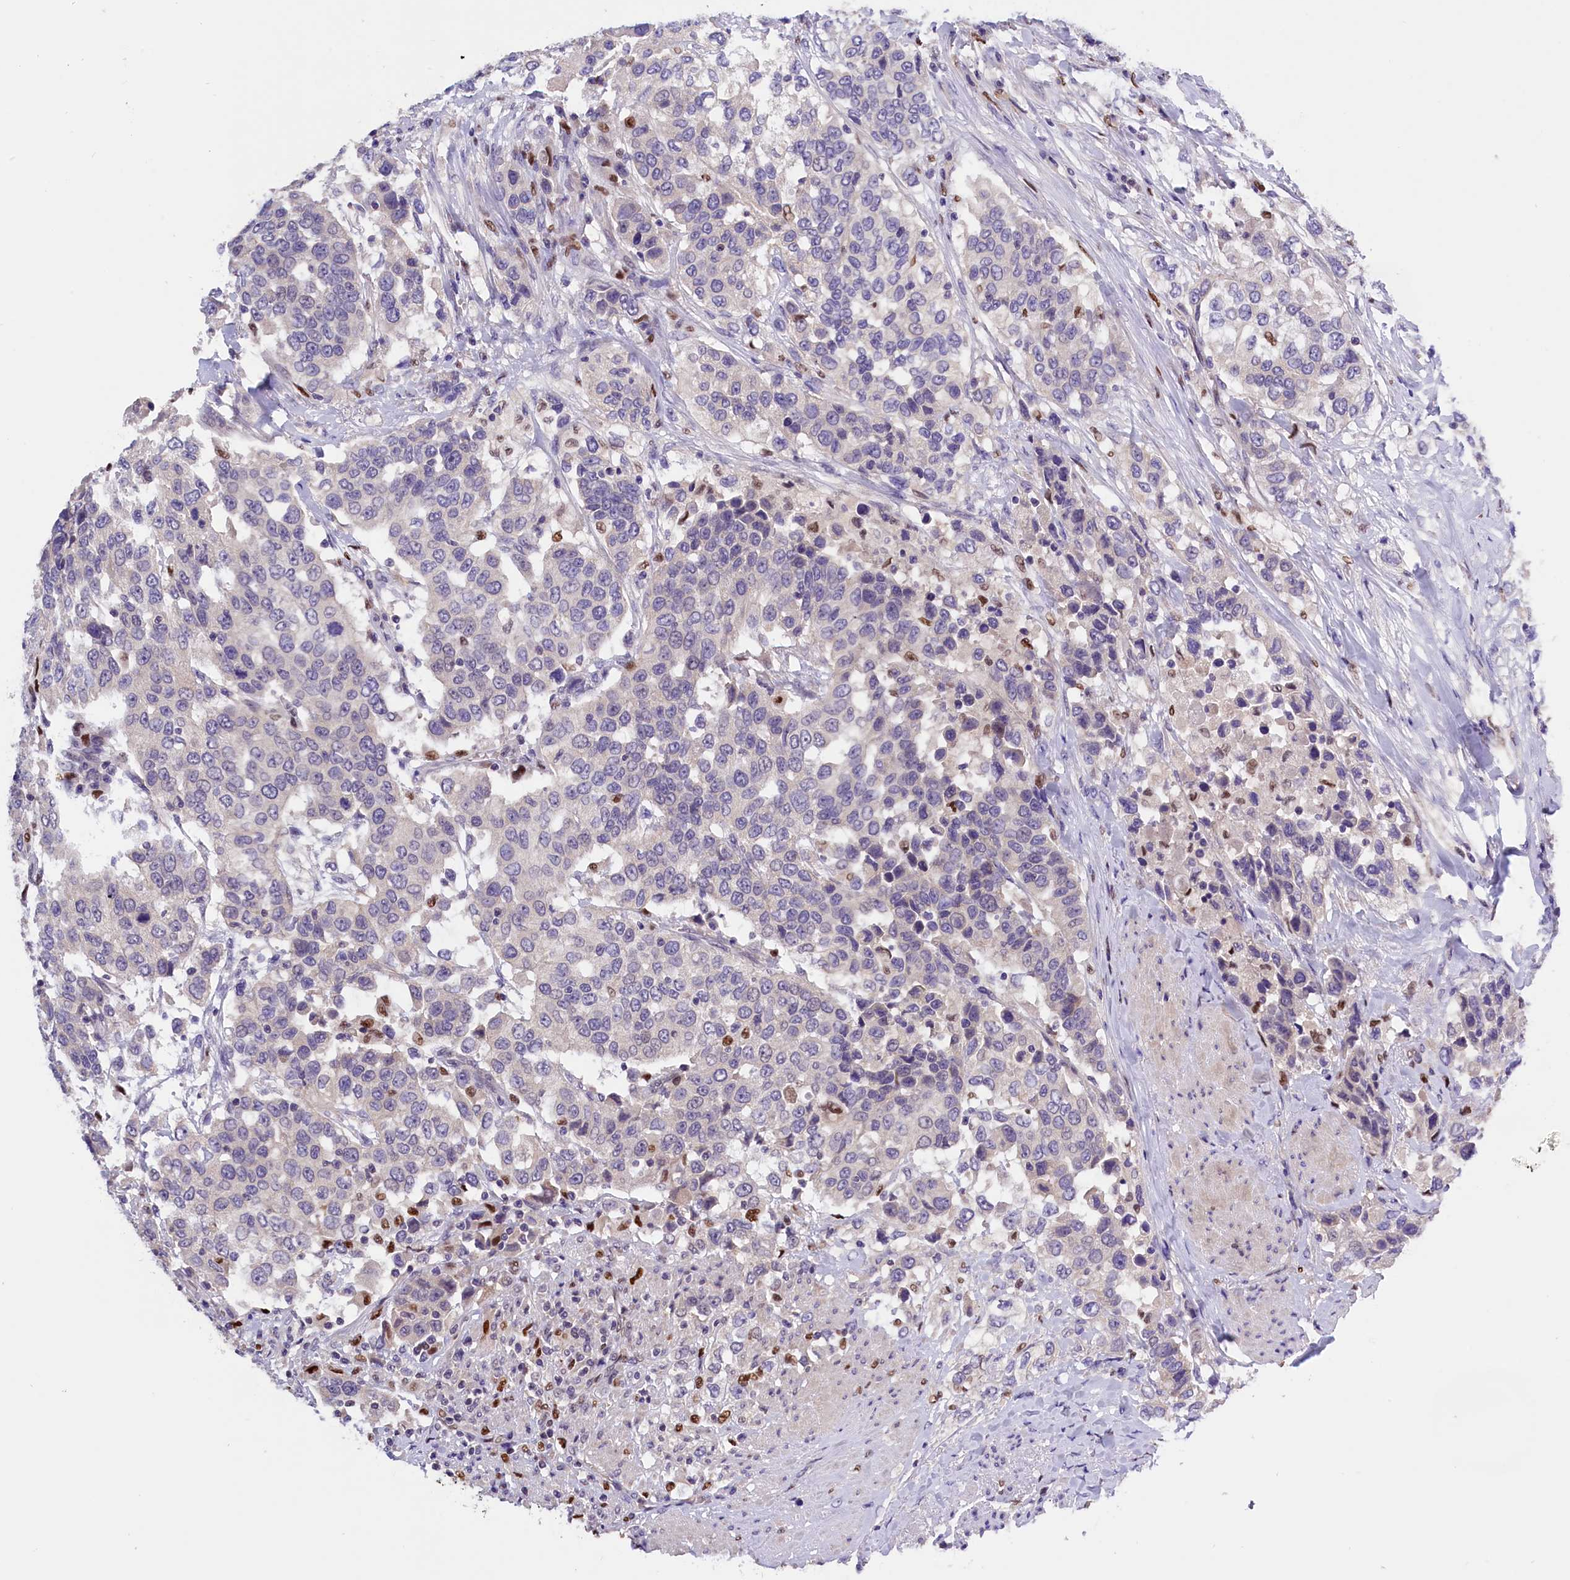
{"staining": {"intensity": "negative", "quantity": "none", "location": "none"}, "tissue": "urothelial cancer", "cell_type": "Tumor cells", "image_type": "cancer", "snomed": [{"axis": "morphology", "description": "Urothelial carcinoma, High grade"}, {"axis": "topography", "description": "Urinary bladder"}], "caption": "There is no significant positivity in tumor cells of urothelial carcinoma (high-grade). (DAB immunohistochemistry (IHC) with hematoxylin counter stain).", "gene": "BTBD9", "patient": {"sex": "female", "age": 80}}